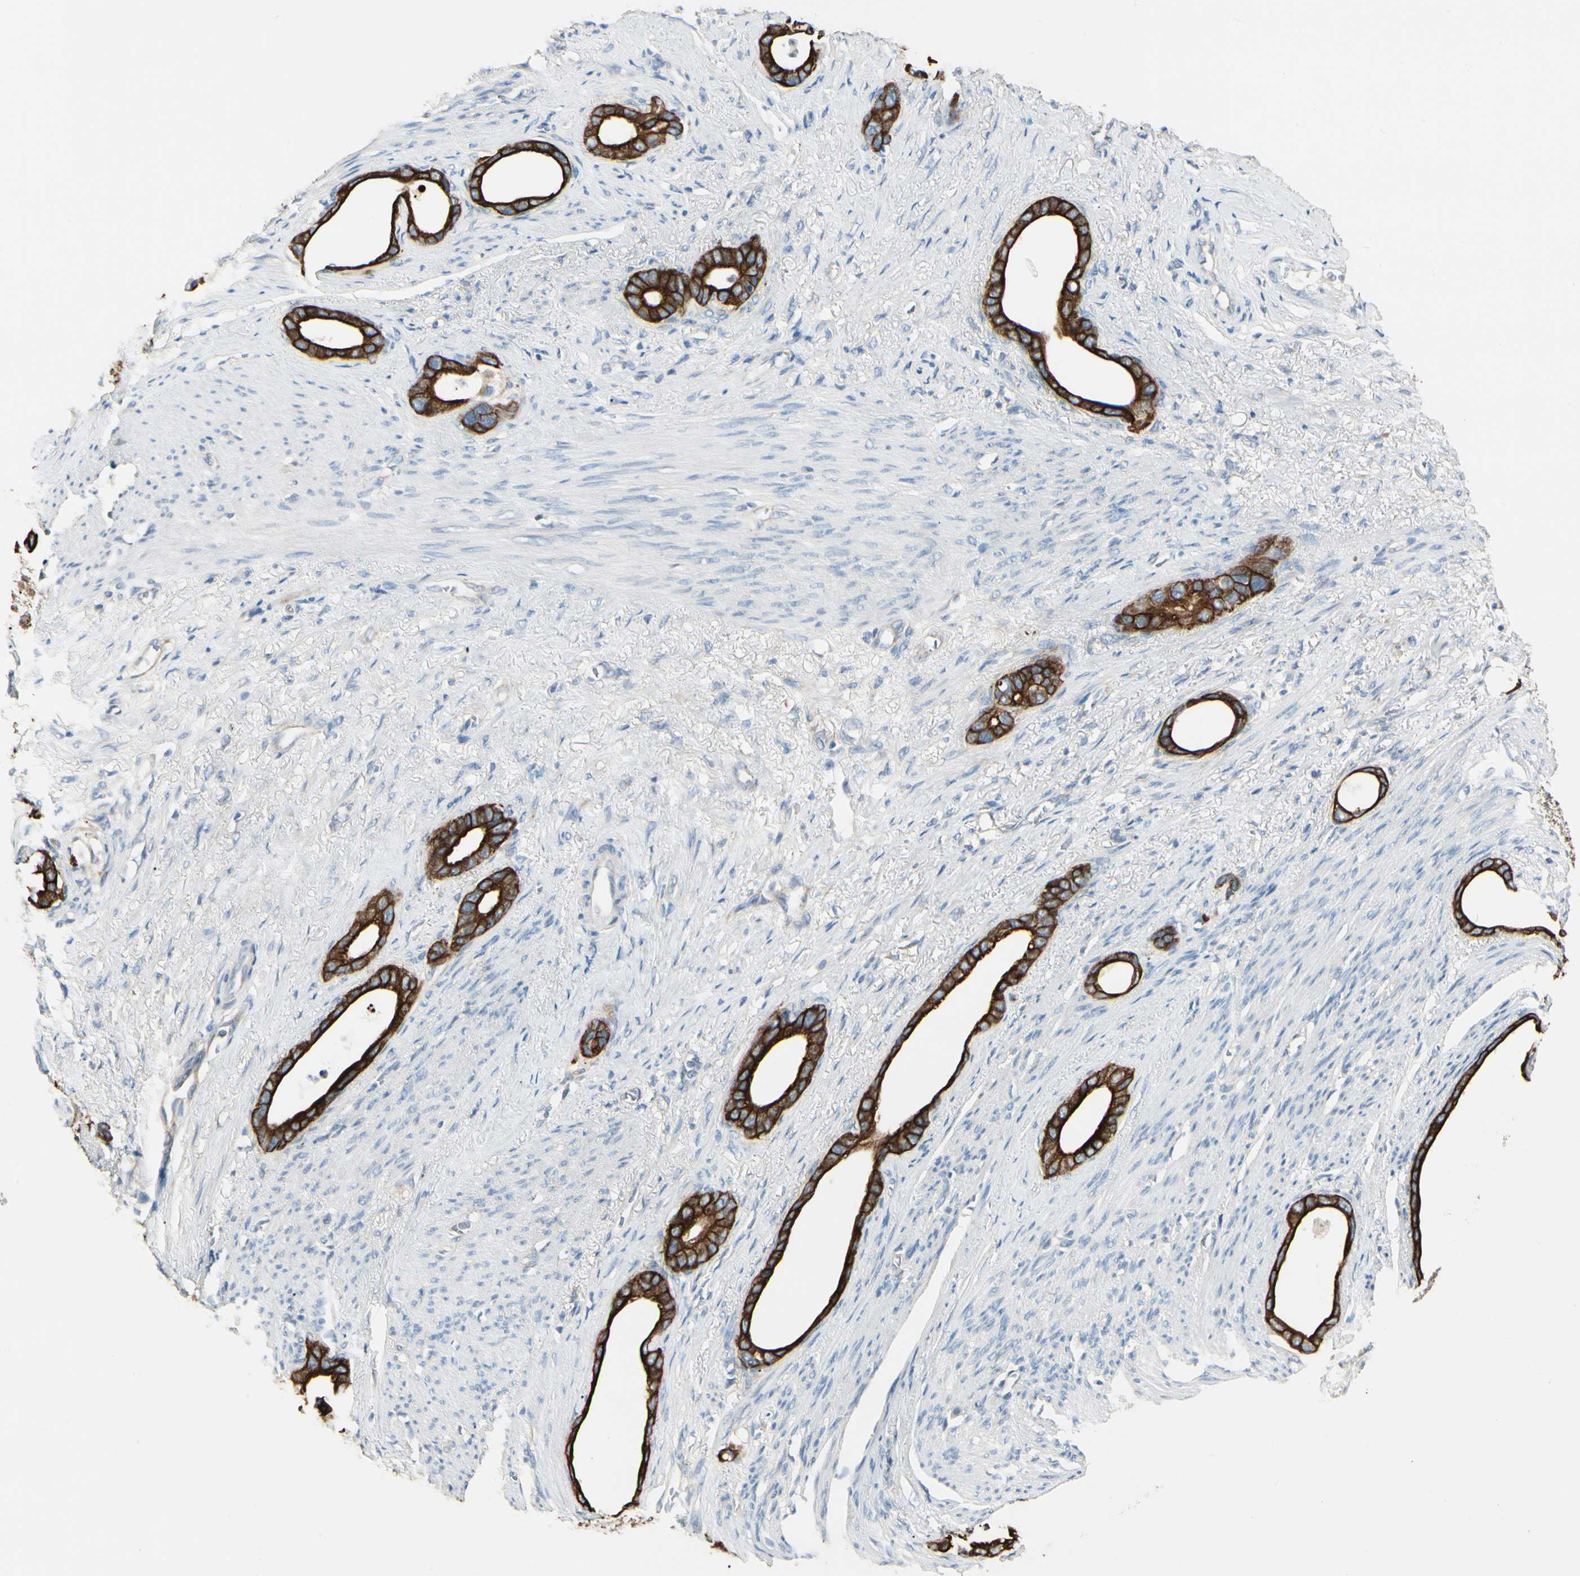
{"staining": {"intensity": "strong", "quantity": ">75%", "location": "cytoplasmic/membranous"}, "tissue": "stomach cancer", "cell_type": "Tumor cells", "image_type": "cancer", "snomed": [{"axis": "morphology", "description": "Adenocarcinoma, NOS"}, {"axis": "topography", "description": "Stomach"}], "caption": "Protein analysis of stomach cancer (adenocarcinoma) tissue reveals strong cytoplasmic/membranous staining in about >75% of tumor cells.", "gene": "DUSP12", "patient": {"sex": "female", "age": 75}}